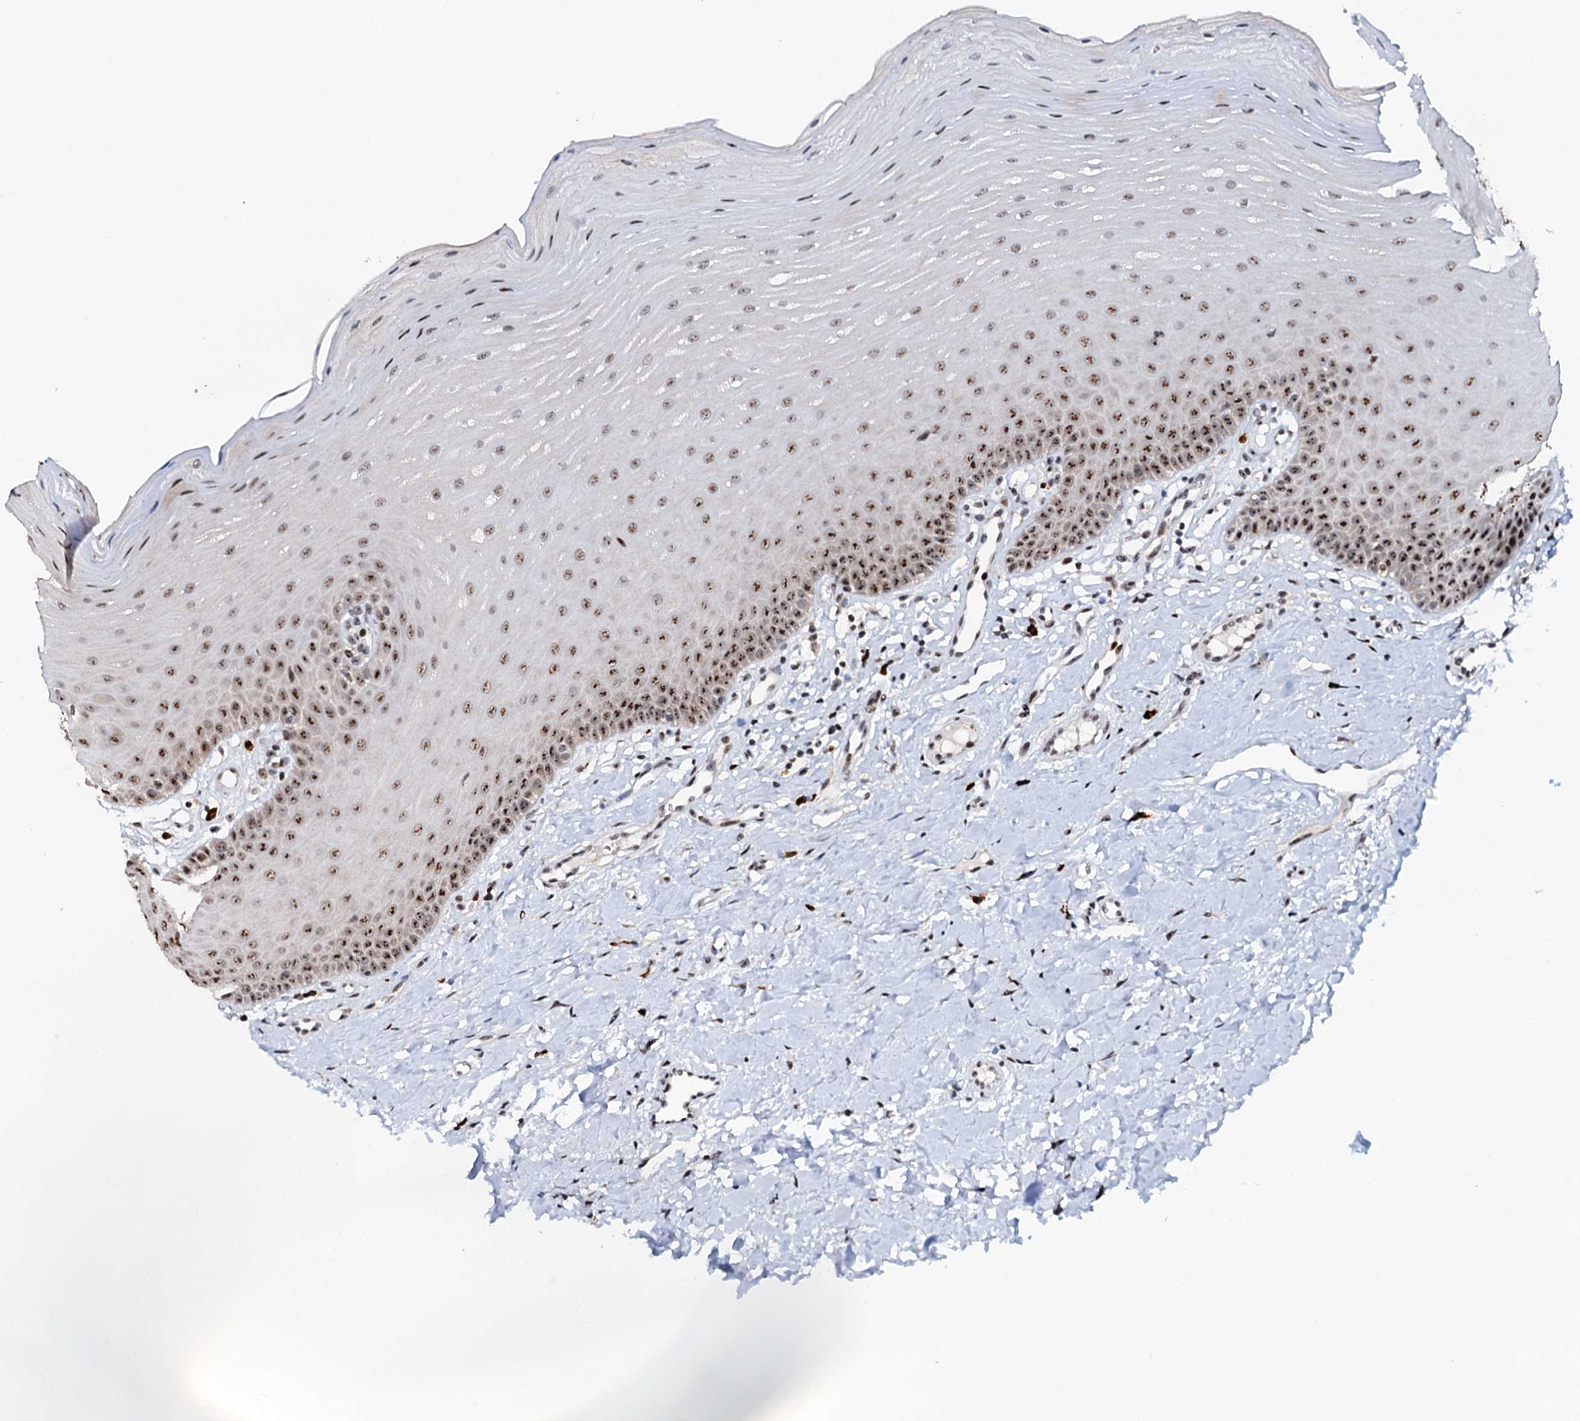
{"staining": {"intensity": "moderate", "quantity": ">75%", "location": "nuclear"}, "tissue": "oral mucosa", "cell_type": "Squamous epithelial cells", "image_type": "normal", "snomed": [{"axis": "morphology", "description": "Normal tissue, NOS"}, {"axis": "topography", "description": "Oral tissue"}], "caption": "Moderate nuclear staining for a protein is seen in about >75% of squamous epithelial cells of normal oral mucosa using IHC.", "gene": "NEUROG3", "patient": {"sex": "female", "age": 39}}